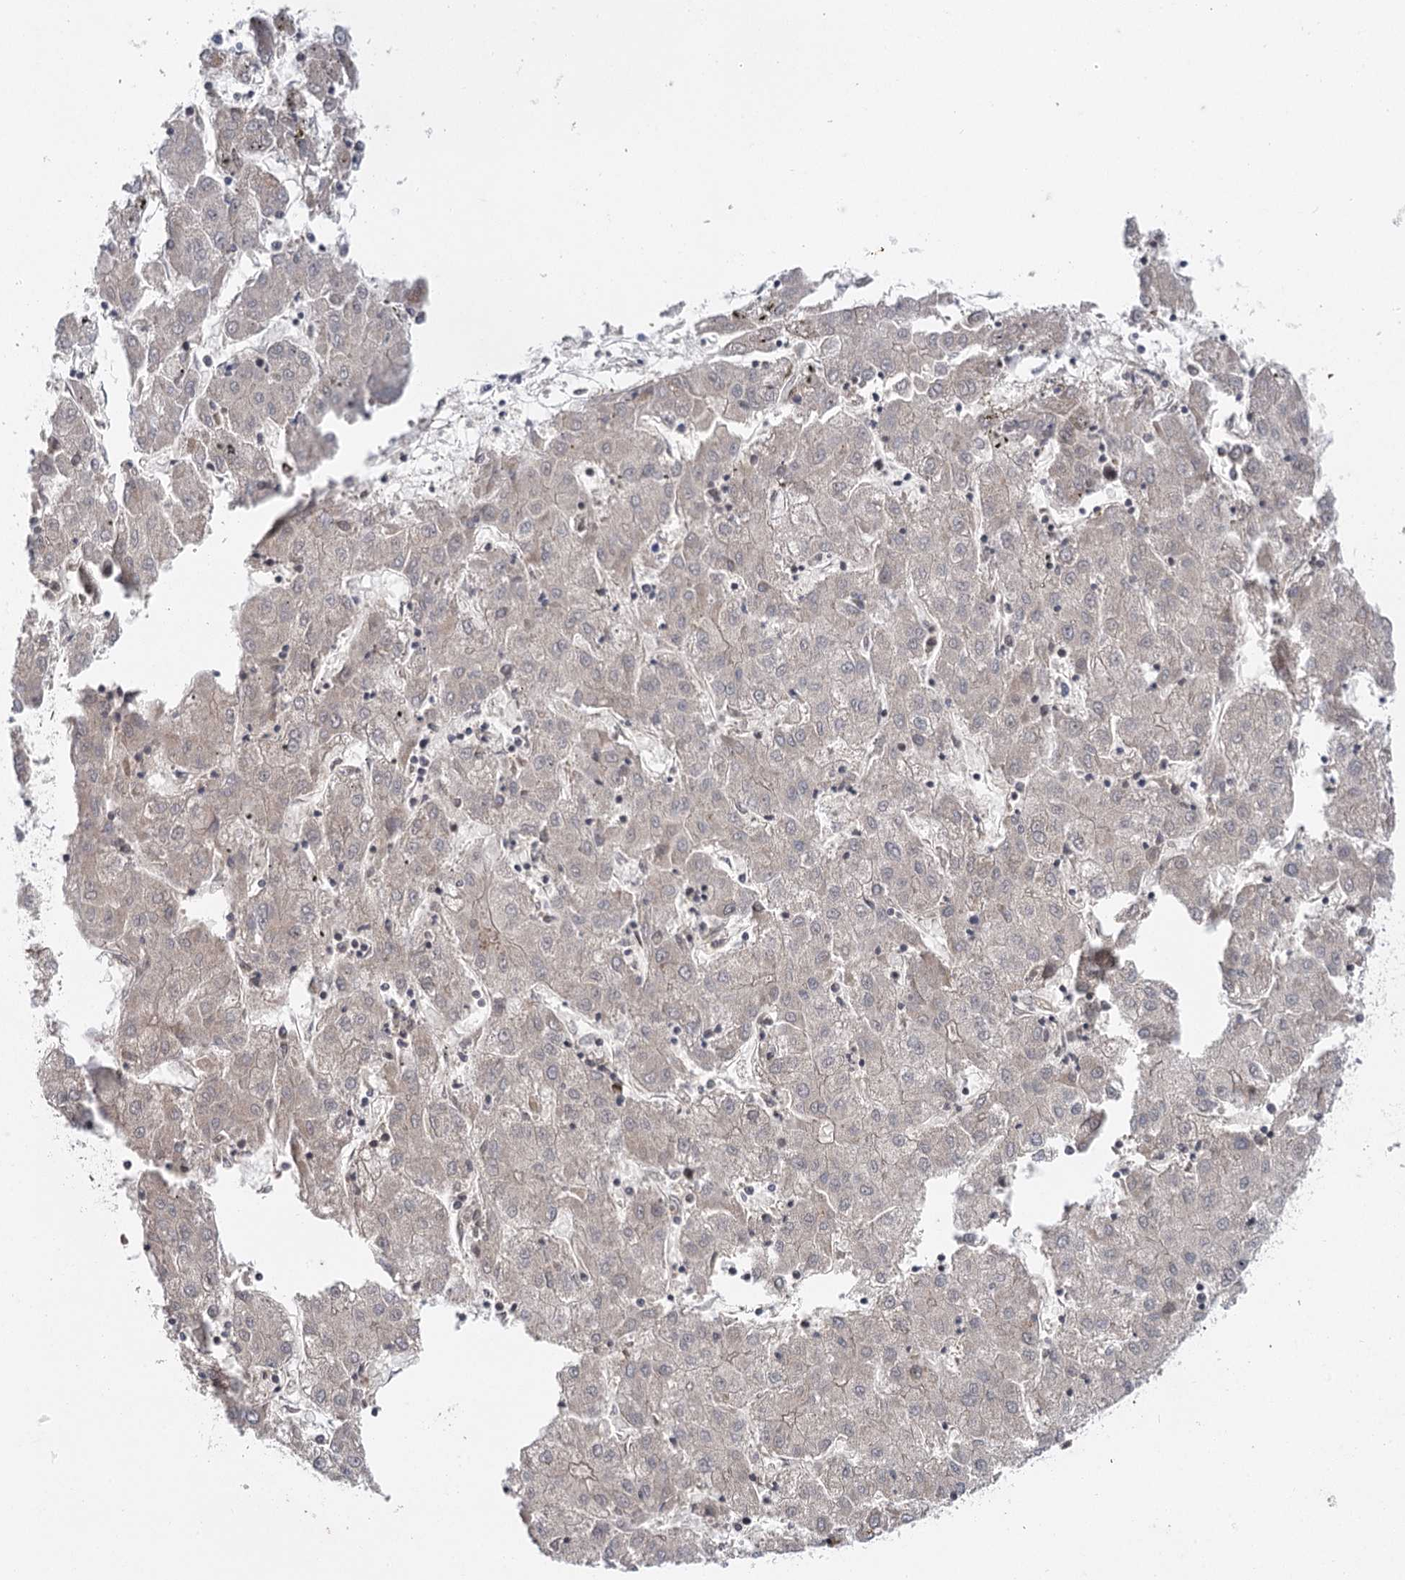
{"staining": {"intensity": "negative", "quantity": "none", "location": "none"}, "tissue": "liver cancer", "cell_type": "Tumor cells", "image_type": "cancer", "snomed": [{"axis": "morphology", "description": "Carcinoma, Hepatocellular, NOS"}, {"axis": "topography", "description": "Liver"}], "caption": "IHC histopathology image of human liver hepatocellular carcinoma stained for a protein (brown), which demonstrates no expression in tumor cells.", "gene": "IL11RA", "patient": {"sex": "male", "age": 72}}